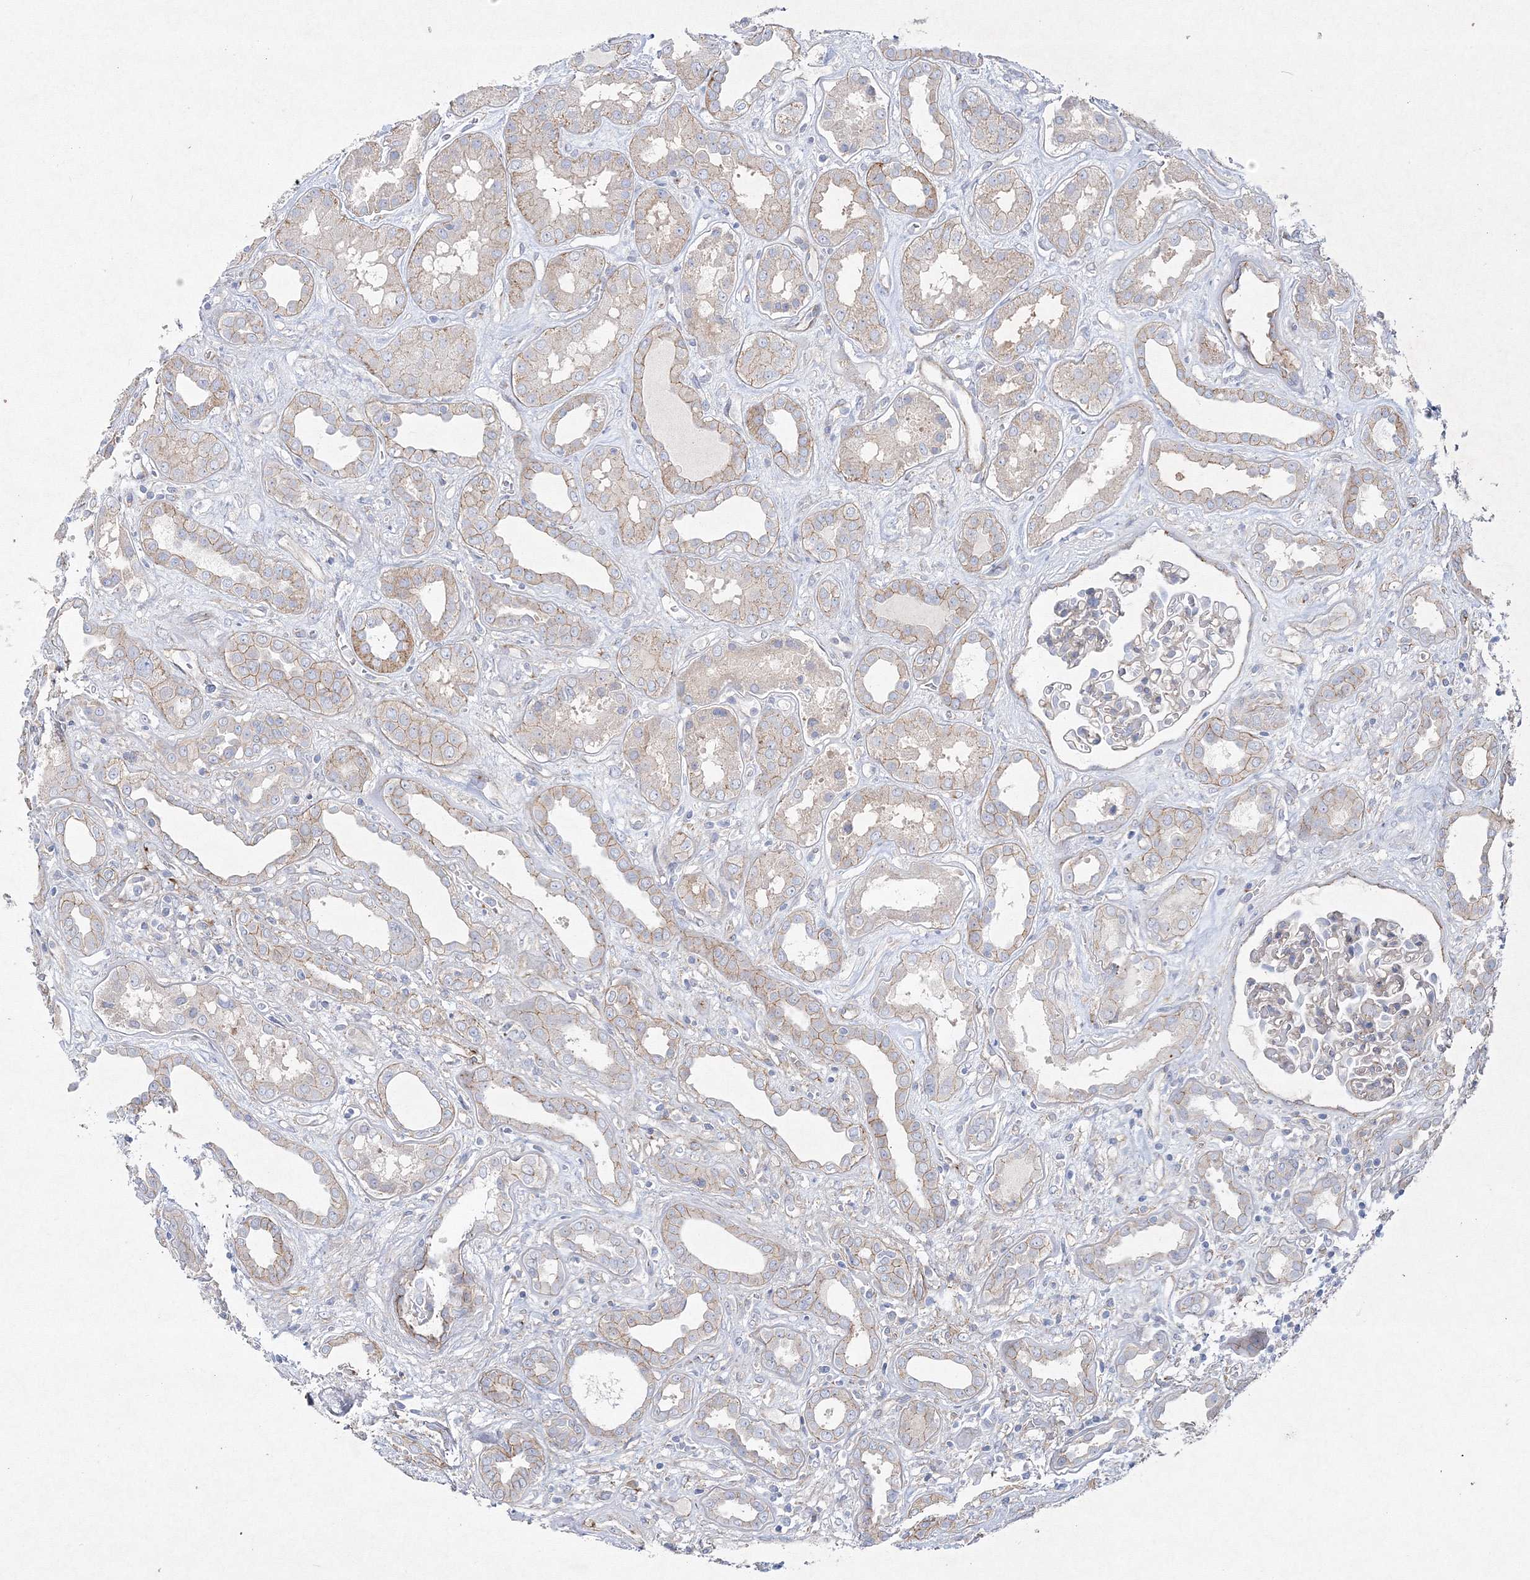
{"staining": {"intensity": "weak", "quantity": "<25%", "location": "cytoplasmic/membranous"}, "tissue": "kidney", "cell_type": "Cells in glomeruli", "image_type": "normal", "snomed": [{"axis": "morphology", "description": "Normal tissue, NOS"}, {"axis": "topography", "description": "Kidney"}], "caption": "Kidney stained for a protein using immunohistochemistry (IHC) displays no expression cells in glomeruli.", "gene": "NAA40", "patient": {"sex": "male", "age": 59}}